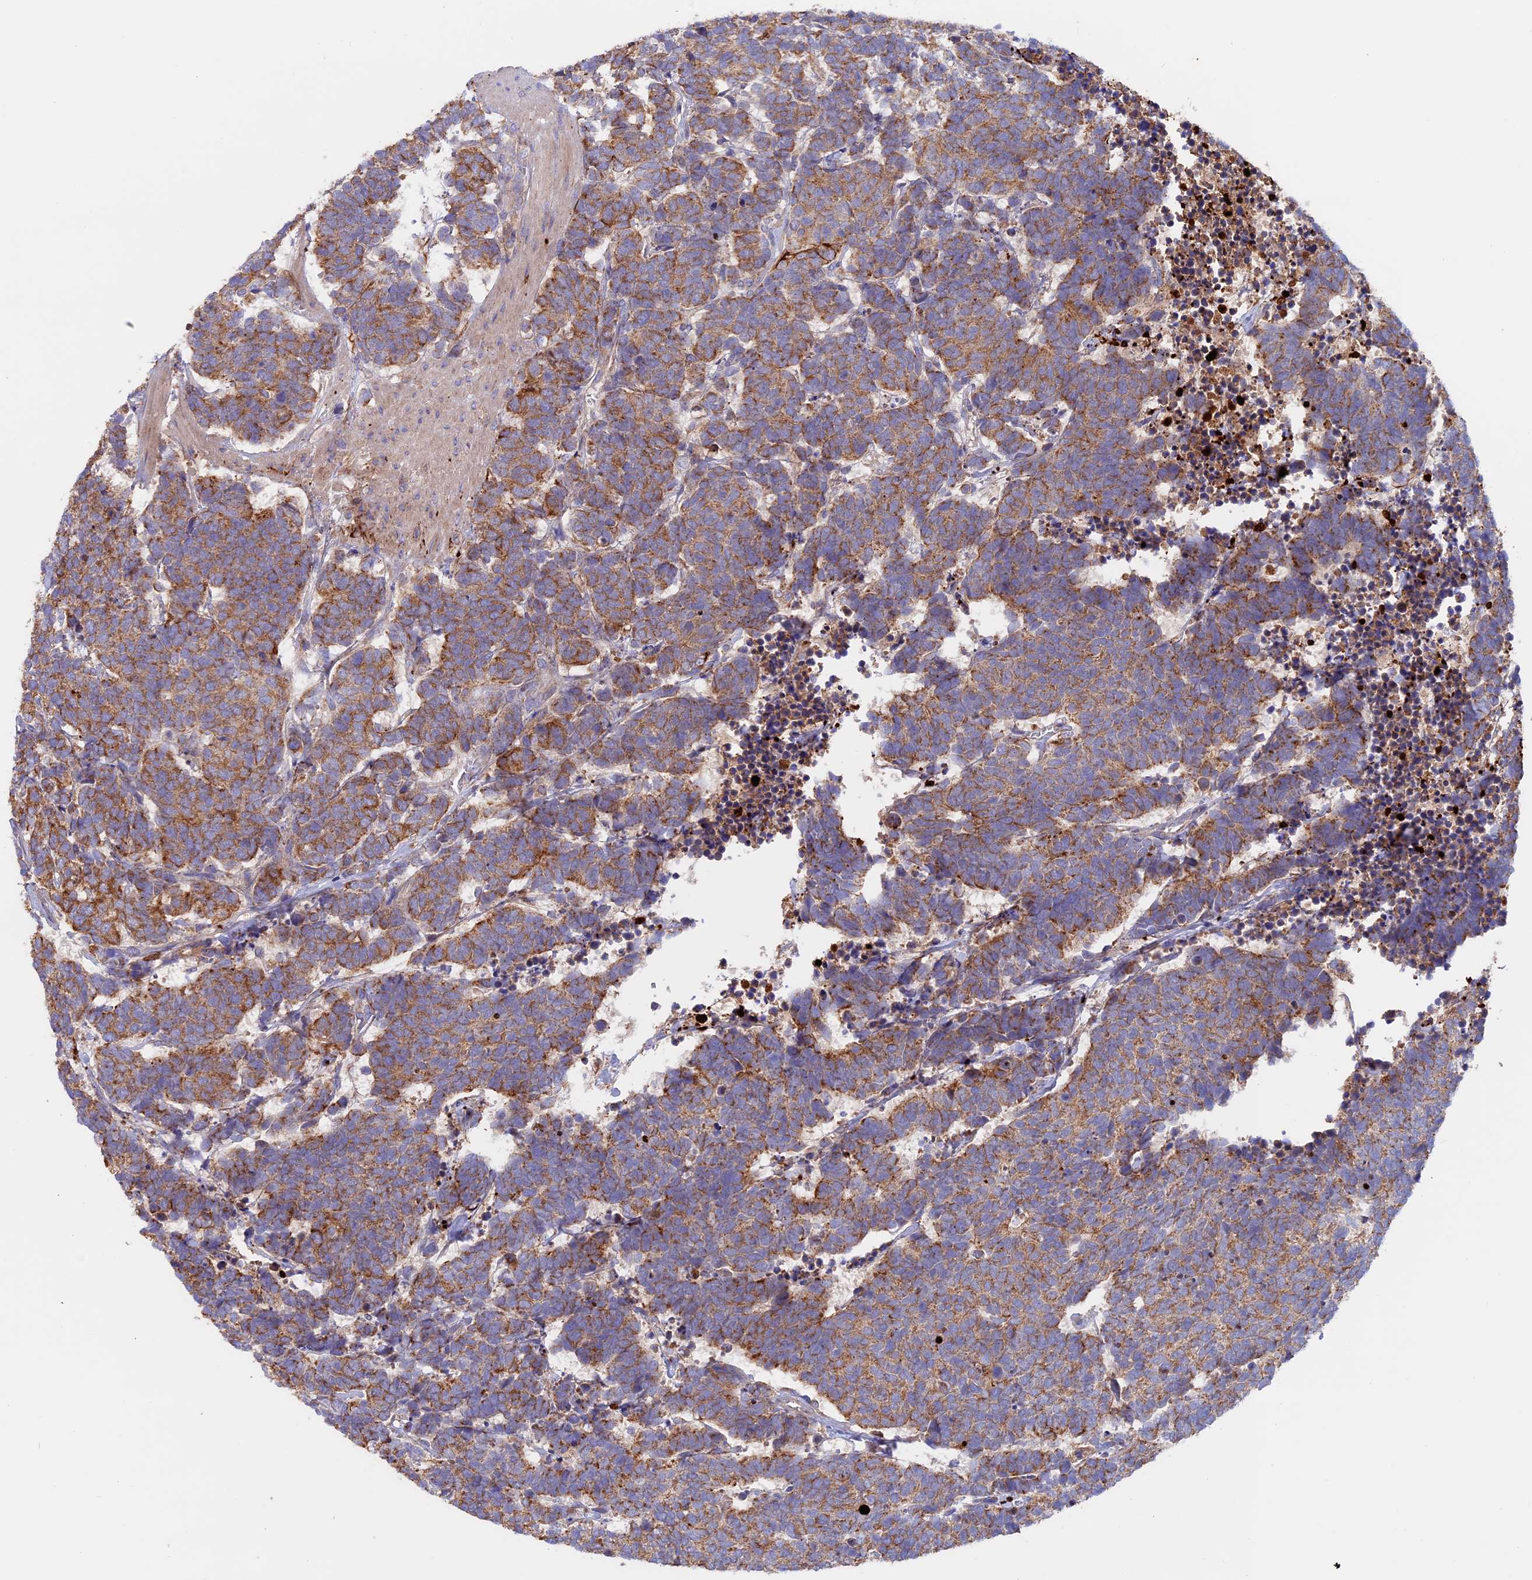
{"staining": {"intensity": "moderate", "quantity": ">75%", "location": "cytoplasmic/membranous"}, "tissue": "carcinoid", "cell_type": "Tumor cells", "image_type": "cancer", "snomed": [{"axis": "morphology", "description": "Carcinoma, NOS"}, {"axis": "morphology", "description": "Carcinoid, malignant, NOS"}, {"axis": "topography", "description": "Urinary bladder"}], "caption": "A histopathology image showing moderate cytoplasmic/membranous positivity in approximately >75% of tumor cells in carcinoid, as visualized by brown immunohistochemical staining.", "gene": "PTPN9", "patient": {"sex": "male", "age": 57}}